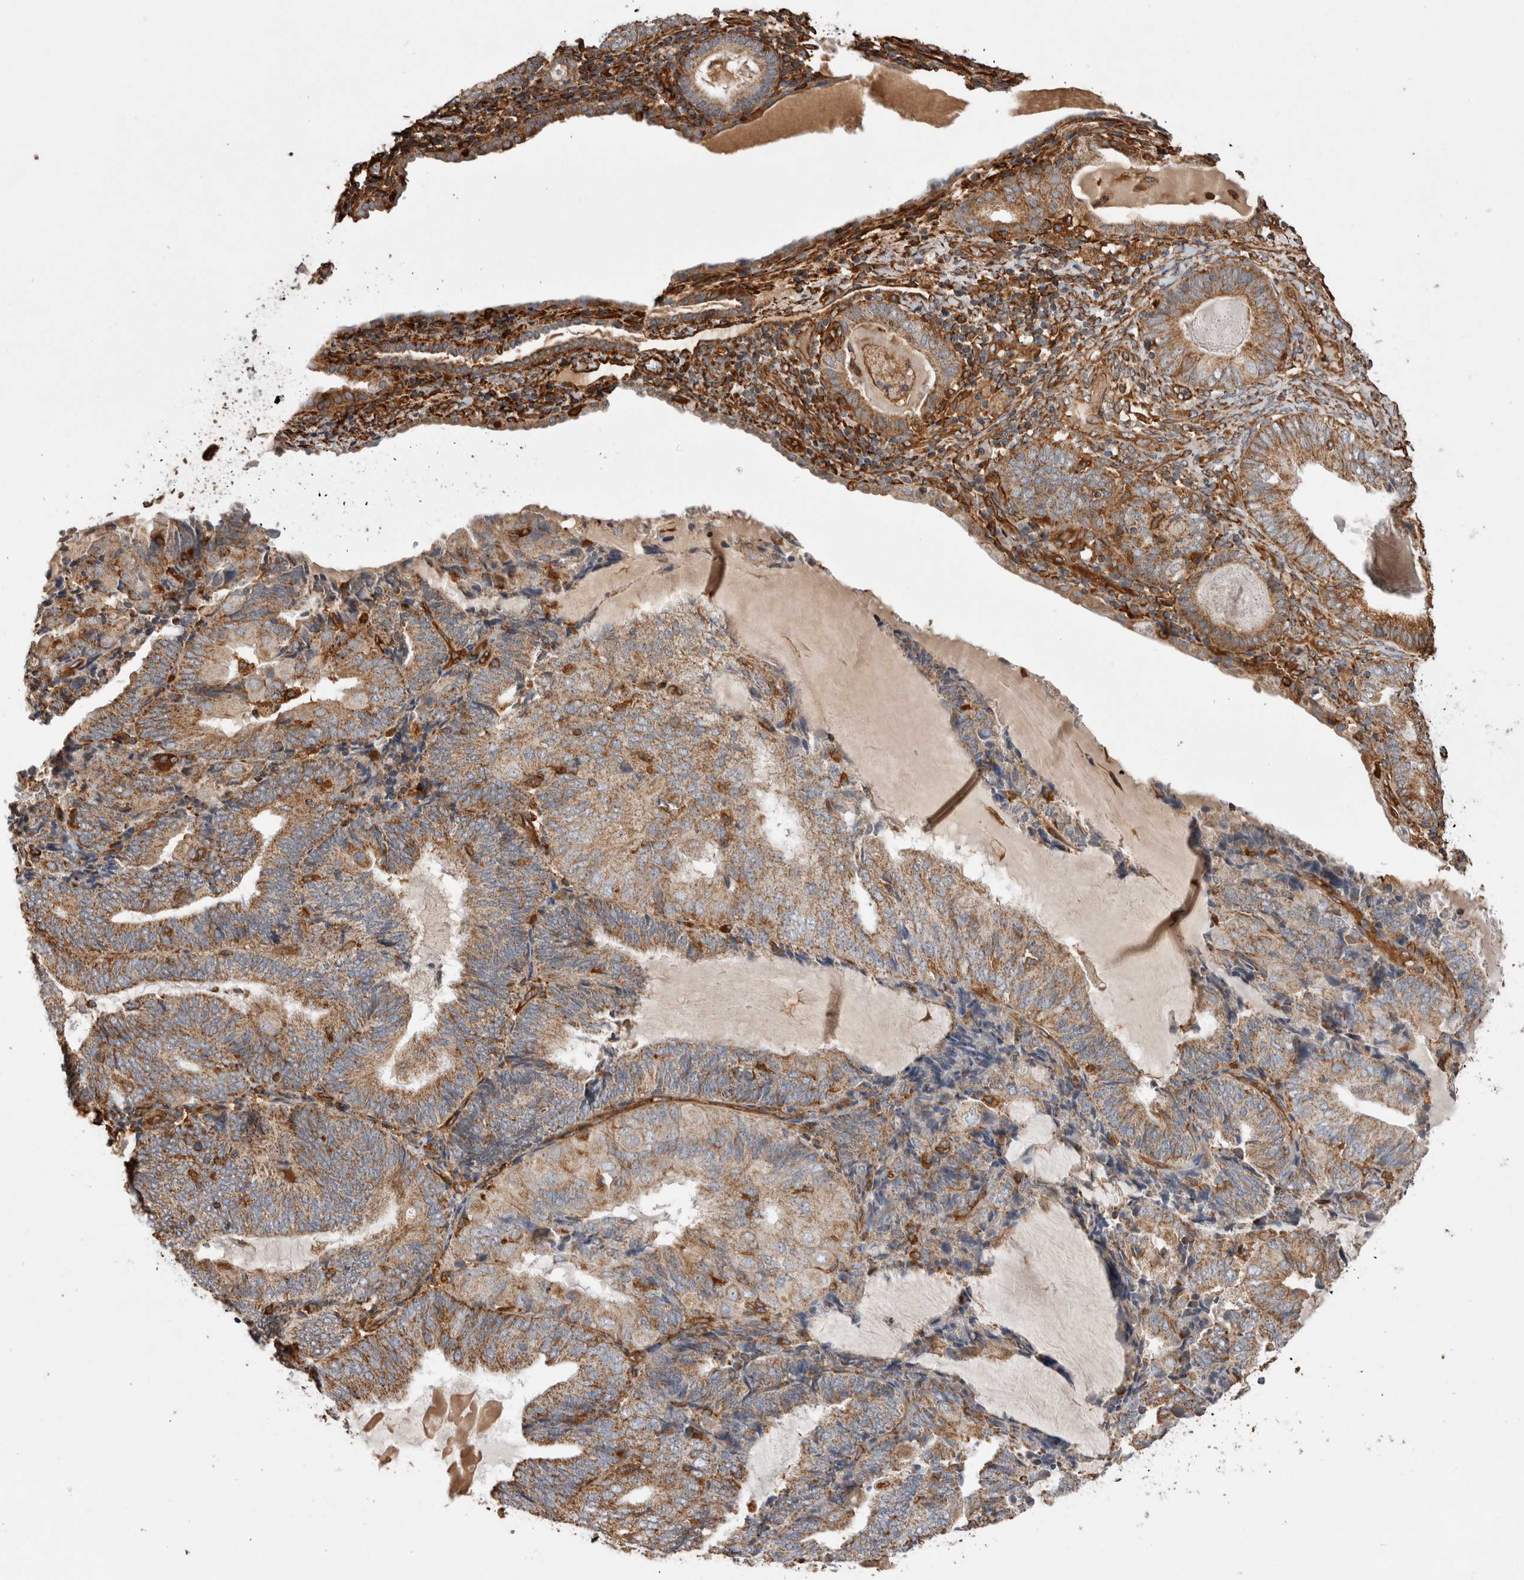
{"staining": {"intensity": "moderate", "quantity": ">75%", "location": "cytoplasmic/membranous"}, "tissue": "endometrial cancer", "cell_type": "Tumor cells", "image_type": "cancer", "snomed": [{"axis": "morphology", "description": "Adenocarcinoma, NOS"}, {"axis": "topography", "description": "Endometrium"}], "caption": "Protein analysis of endometrial cancer (adenocarcinoma) tissue exhibits moderate cytoplasmic/membranous expression in about >75% of tumor cells. (DAB = brown stain, brightfield microscopy at high magnification).", "gene": "ZNF397", "patient": {"sex": "female", "age": 81}}